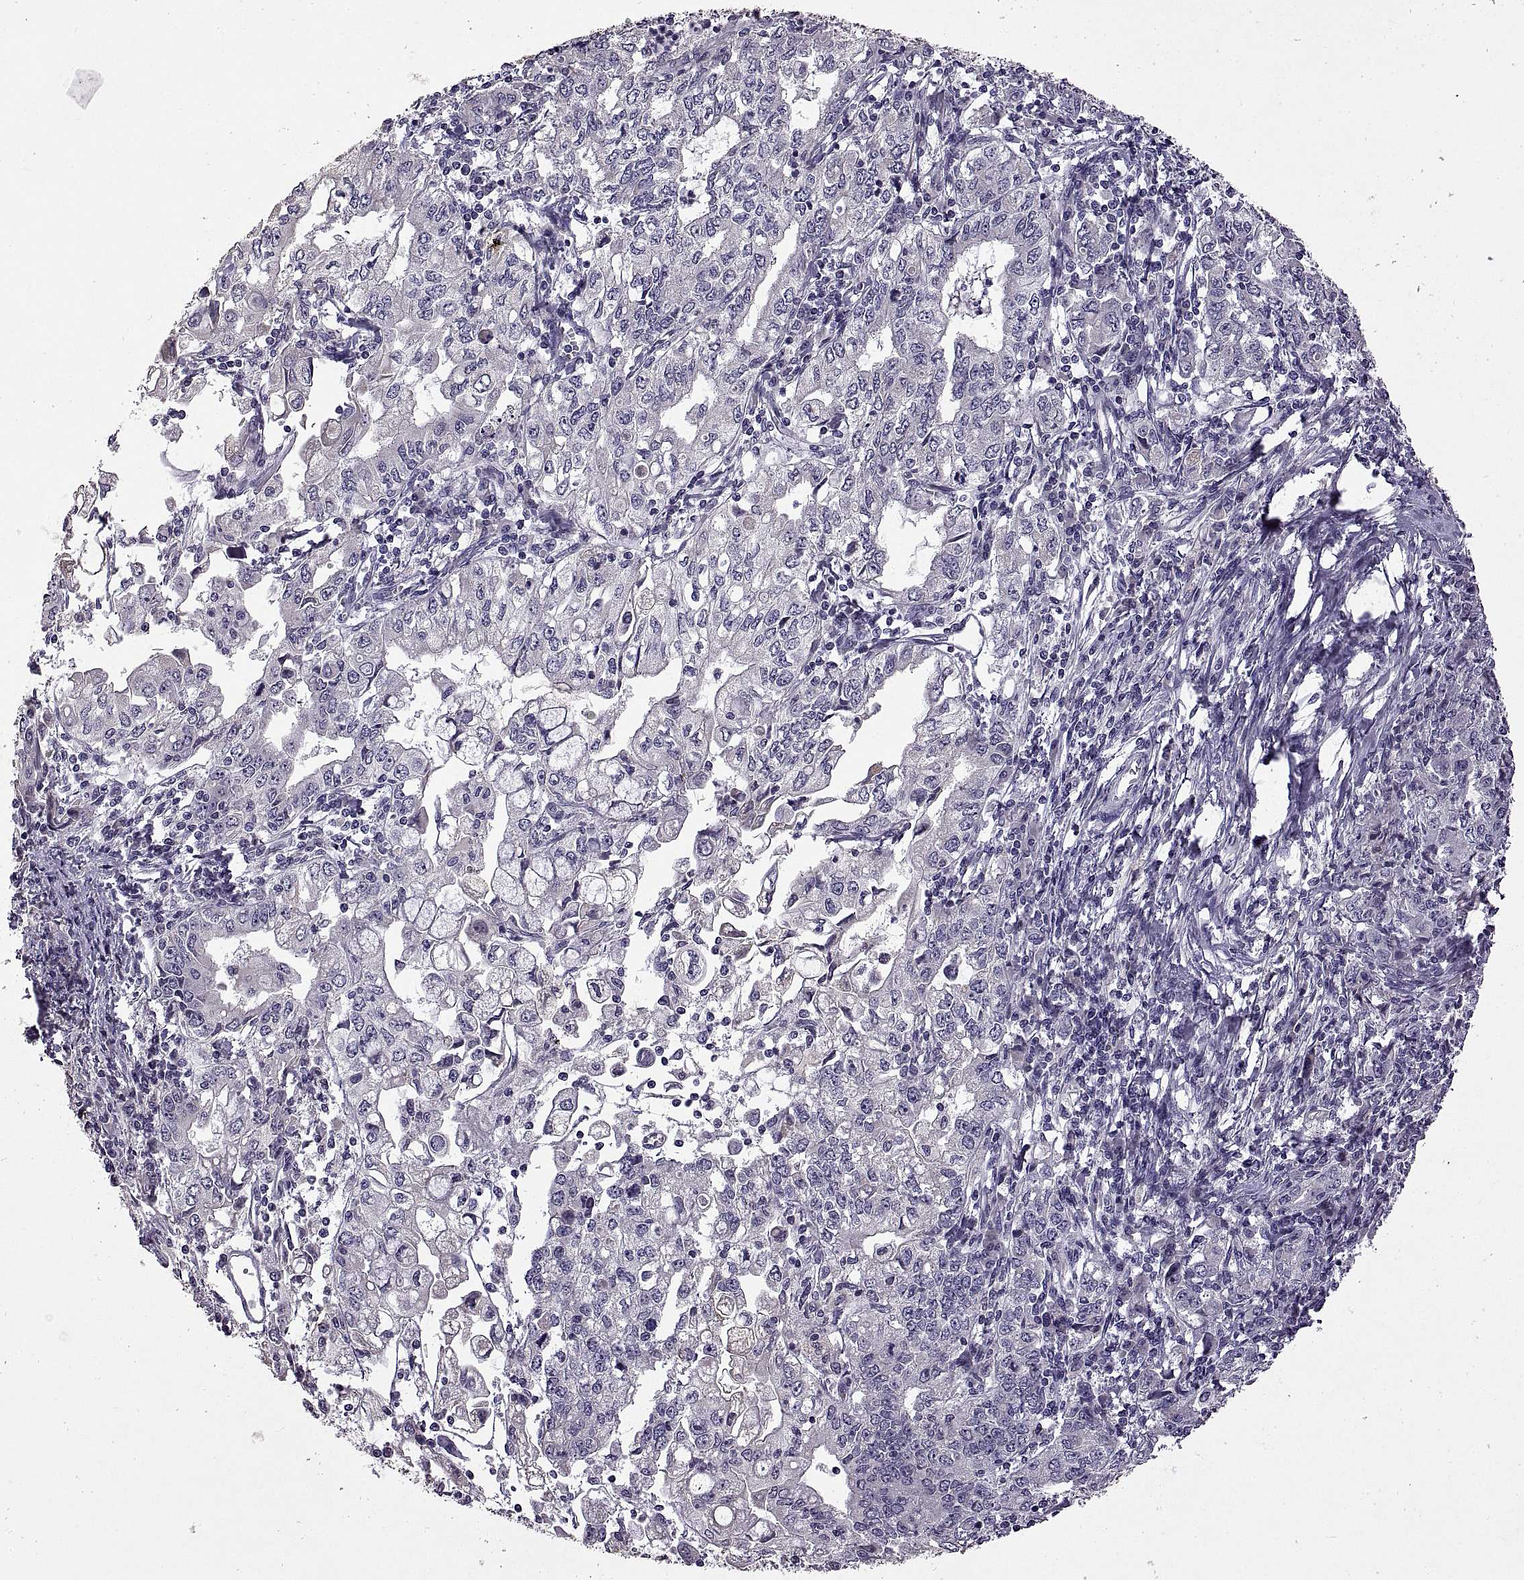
{"staining": {"intensity": "negative", "quantity": "none", "location": "none"}, "tissue": "stomach cancer", "cell_type": "Tumor cells", "image_type": "cancer", "snomed": [{"axis": "morphology", "description": "Adenocarcinoma, NOS"}, {"axis": "topography", "description": "Stomach, lower"}], "caption": "High power microscopy photomicrograph of an immunohistochemistry (IHC) histopathology image of stomach adenocarcinoma, revealing no significant expression in tumor cells.", "gene": "DEFB136", "patient": {"sex": "female", "age": 72}}